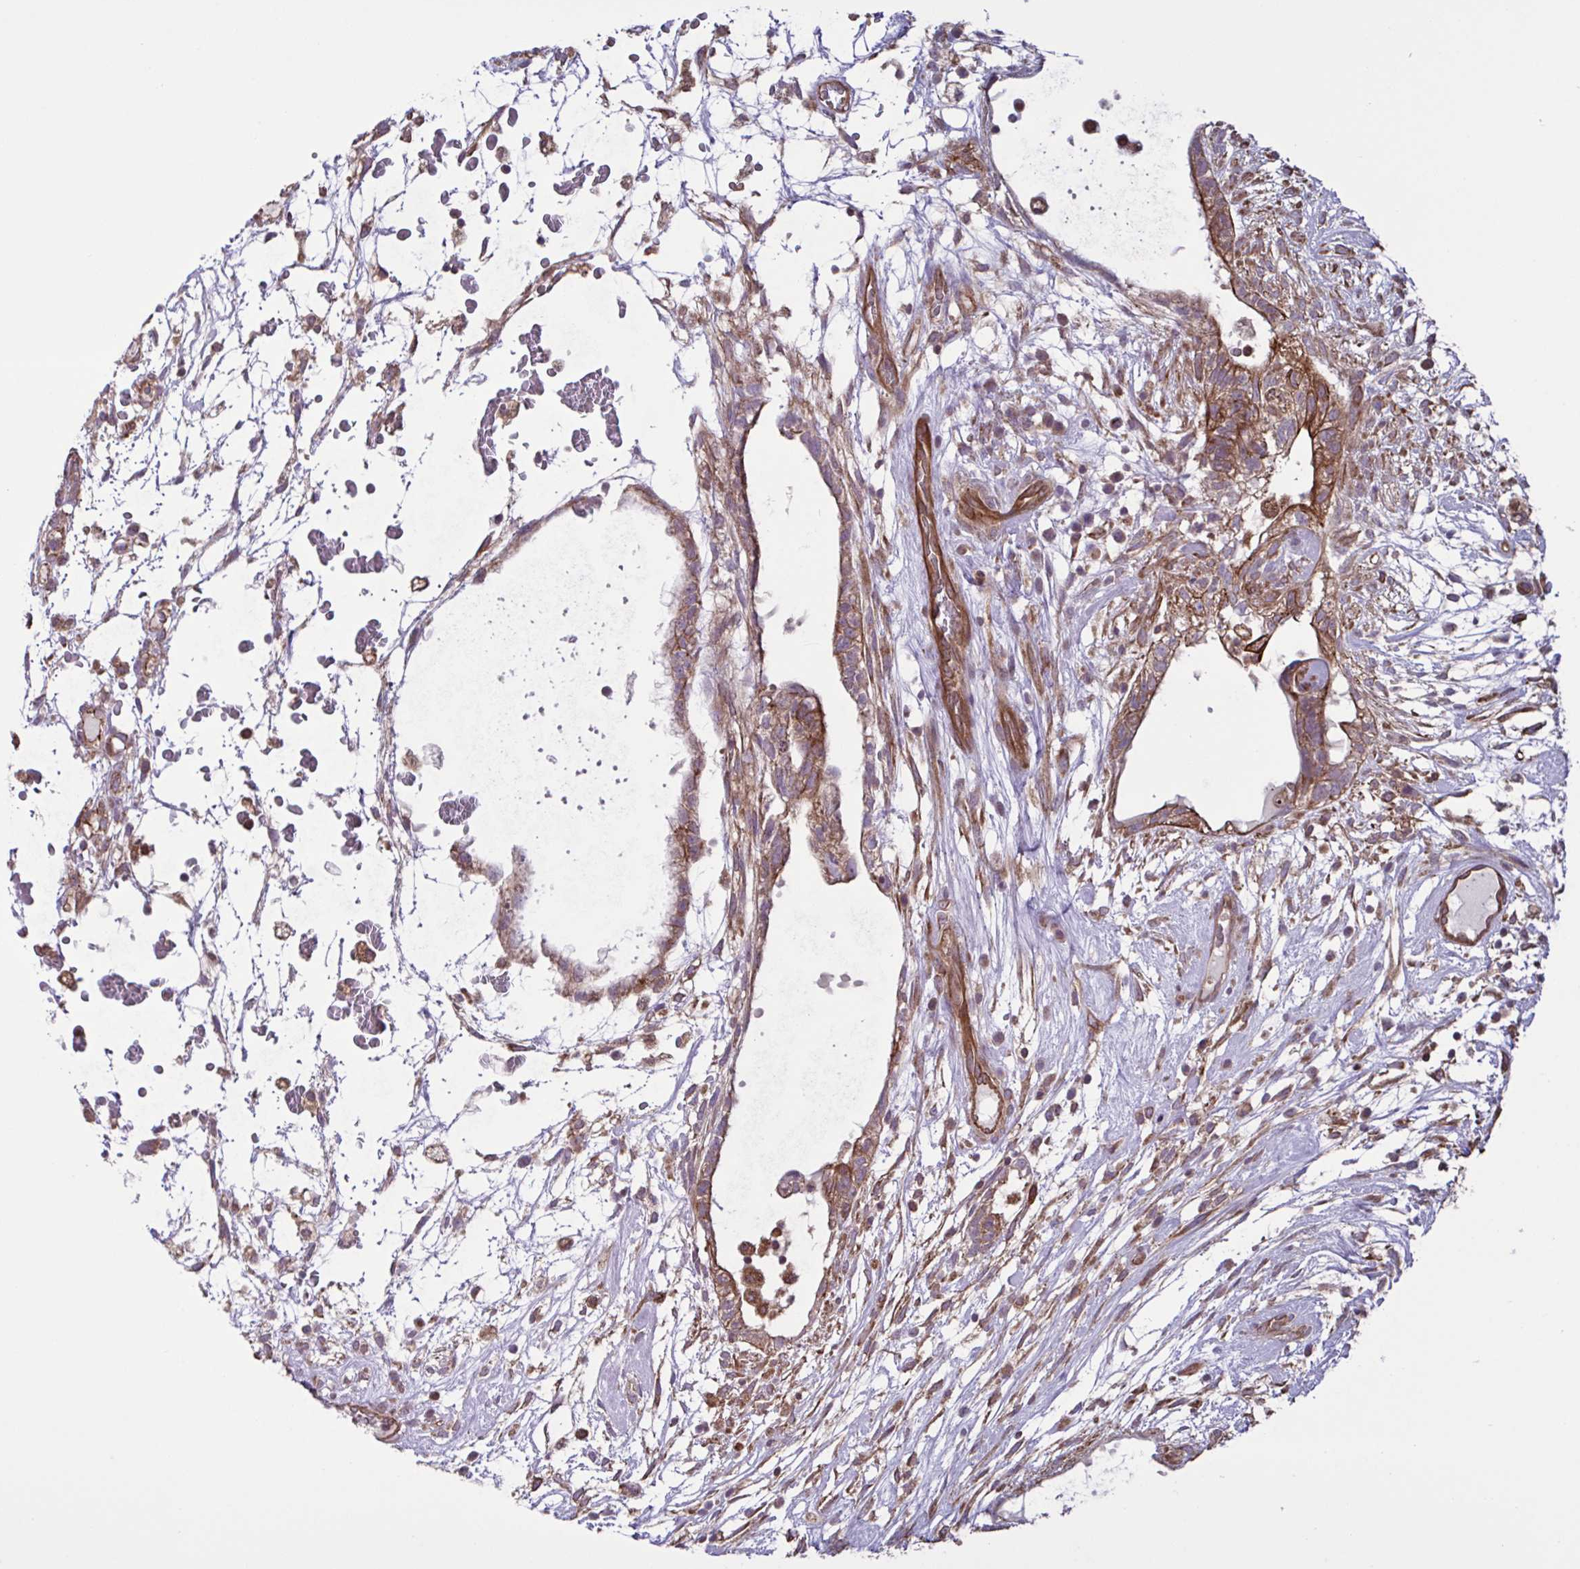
{"staining": {"intensity": "moderate", "quantity": ">75%", "location": "cytoplasmic/membranous"}, "tissue": "testis cancer", "cell_type": "Tumor cells", "image_type": "cancer", "snomed": [{"axis": "morphology", "description": "Carcinoma, Embryonal, NOS"}, {"axis": "topography", "description": "Testis"}], "caption": "Tumor cells display moderate cytoplasmic/membranous staining in about >75% of cells in embryonal carcinoma (testis).", "gene": "GLTP", "patient": {"sex": "male", "age": 32}}